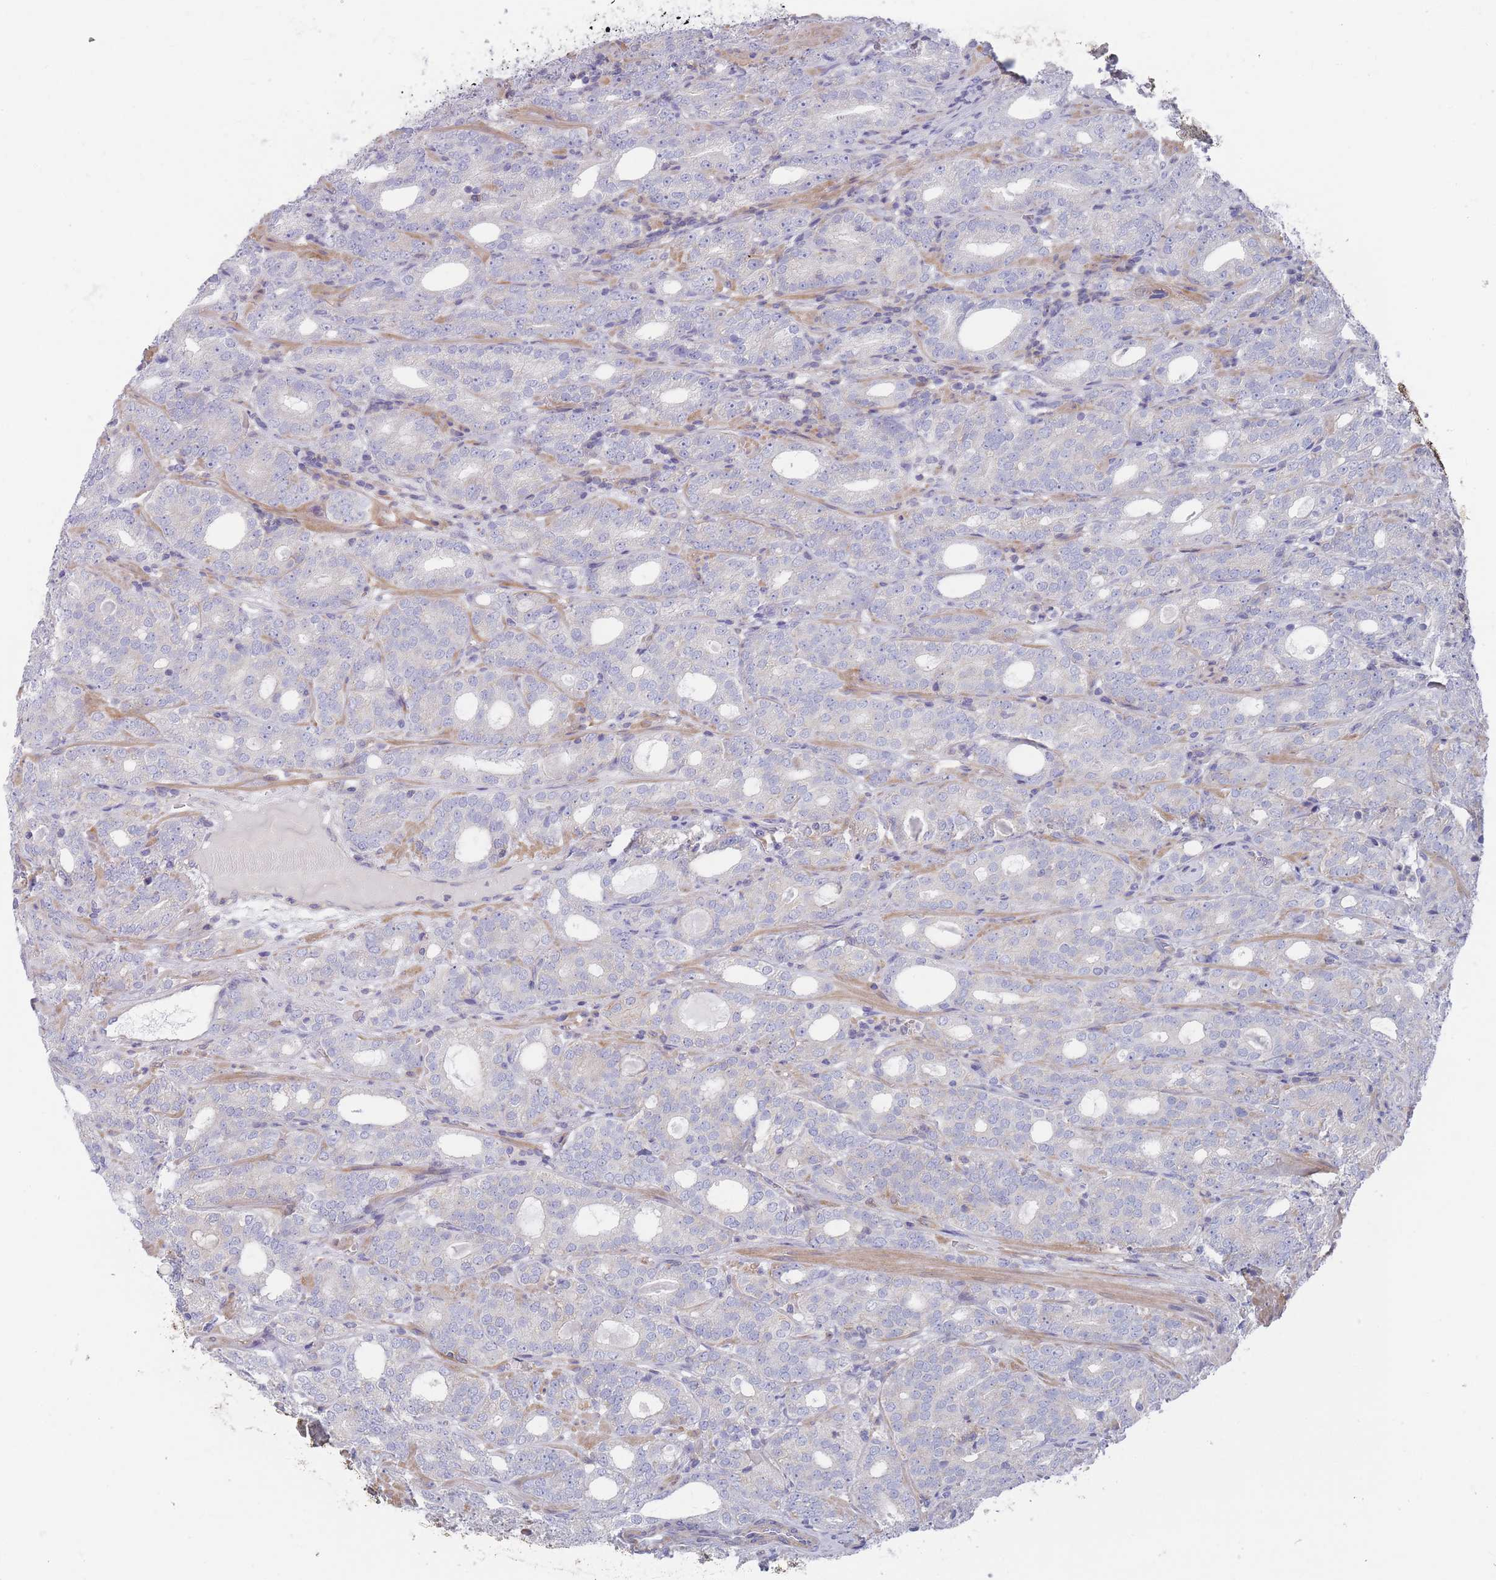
{"staining": {"intensity": "negative", "quantity": "none", "location": "none"}, "tissue": "prostate cancer", "cell_type": "Tumor cells", "image_type": "cancer", "snomed": [{"axis": "morphology", "description": "Adenocarcinoma, High grade"}, {"axis": "topography", "description": "Prostate"}], "caption": "Prostate cancer stained for a protein using immunohistochemistry (IHC) reveals no staining tumor cells.", "gene": "SCCPDH", "patient": {"sex": "male", "age": 64}}